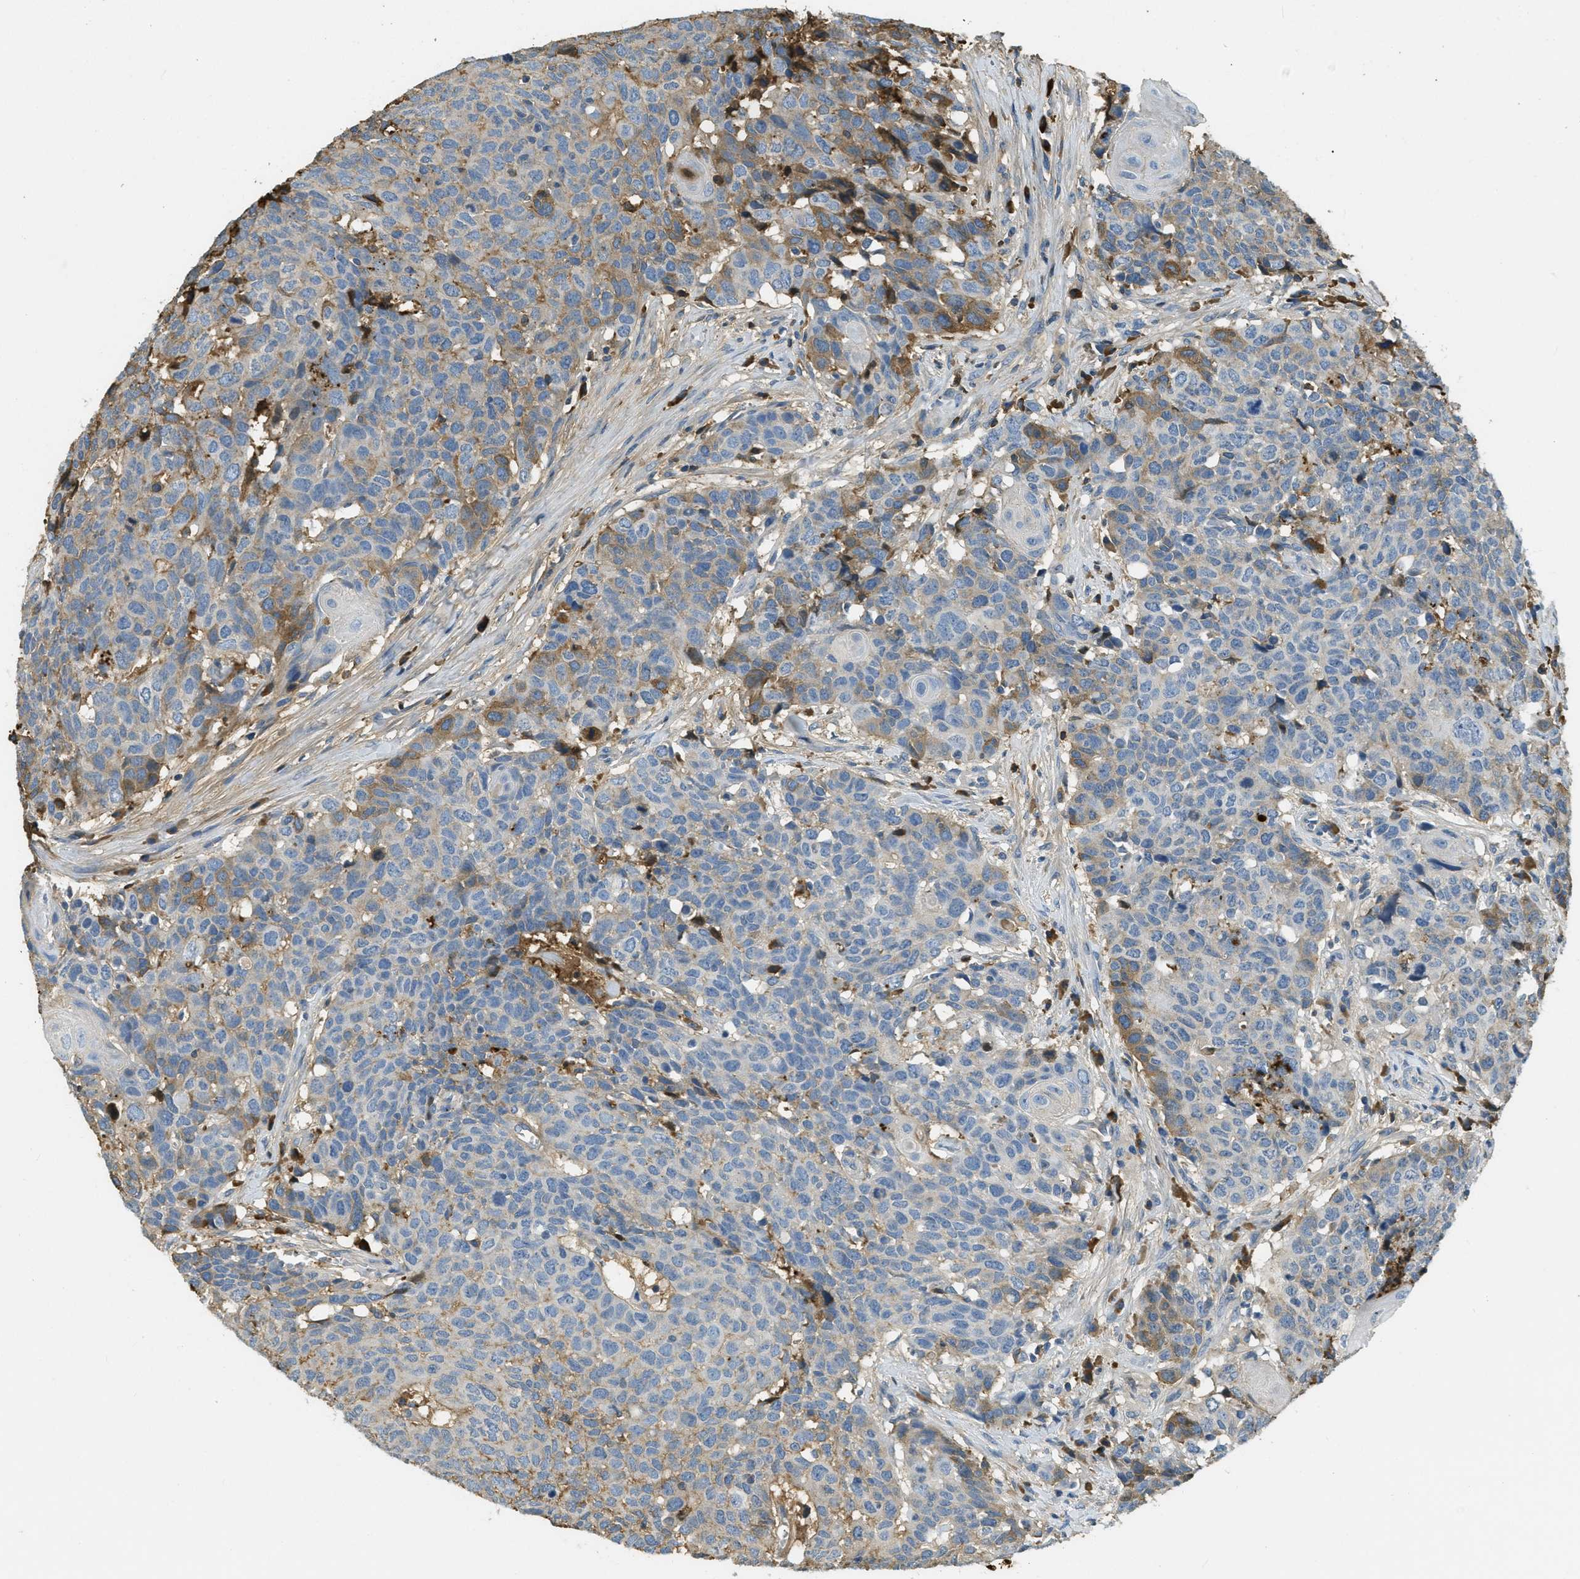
{"staining": {"intensity": "moderate", "quantity": "<25%", "location": "cytoplasmic/membranous"}, "tissue": "head and neck cancer", "cell_type": "Tumor cells", "image_type": "cancer", "snomed": [{"axis": "morphology", "description": "Squamous cell carcinoma, NOS"}, {"axis": "topography", "description": "Head-Neck"}], "caption": "Immunohistochemistry of squamous cell carcinoma (head and neck) demonstrates low levels of moderate cytoplasmic/membranous staining in approximately <25% of tumor cells.", "gene": "PRTN3", "patient": {"sex": "male", "age": 66}}